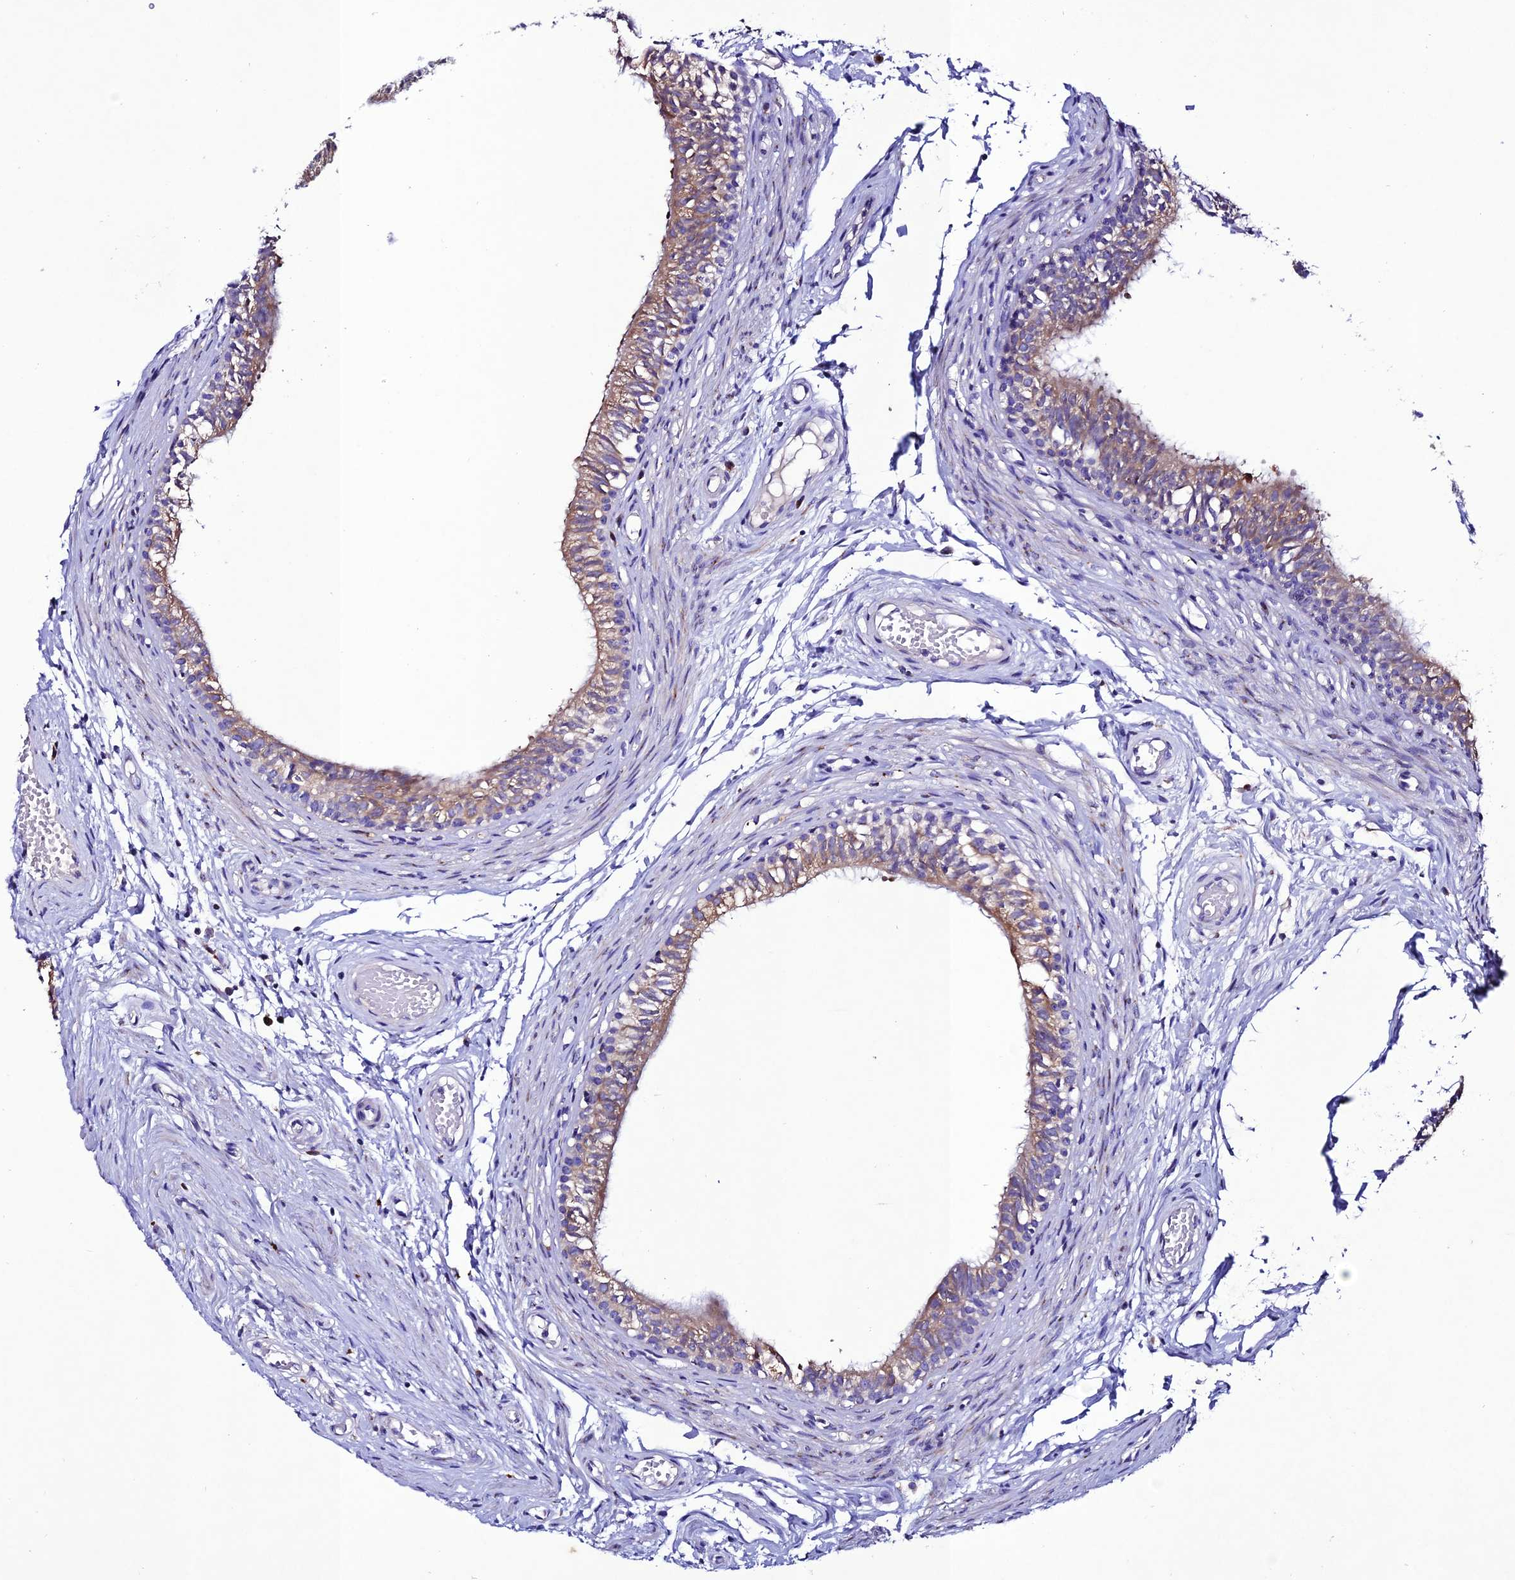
{"staining": {"intensity": "strong", "quantity": ">75%", "location": "cytoplasmic/membranous"}, "tissue": "epididymis", "cell_type": "Glandular cells", "image_type": "normal", "snomed": [{"axis": "morphology", "description": "Normal tissue, NOS"}, {"axis": "topography", "description": "Epididymis, spermatic cord, NOS"}], "caption": "This micrograph reveals immunohistochemistry (IHC) staining of unremarkable epididymis, with high strong cytoplasmic/membranous expression in about >75% of glandular cells.", "gene": "OR51Q1", "patient": {"sex": "male", "age": 22}}